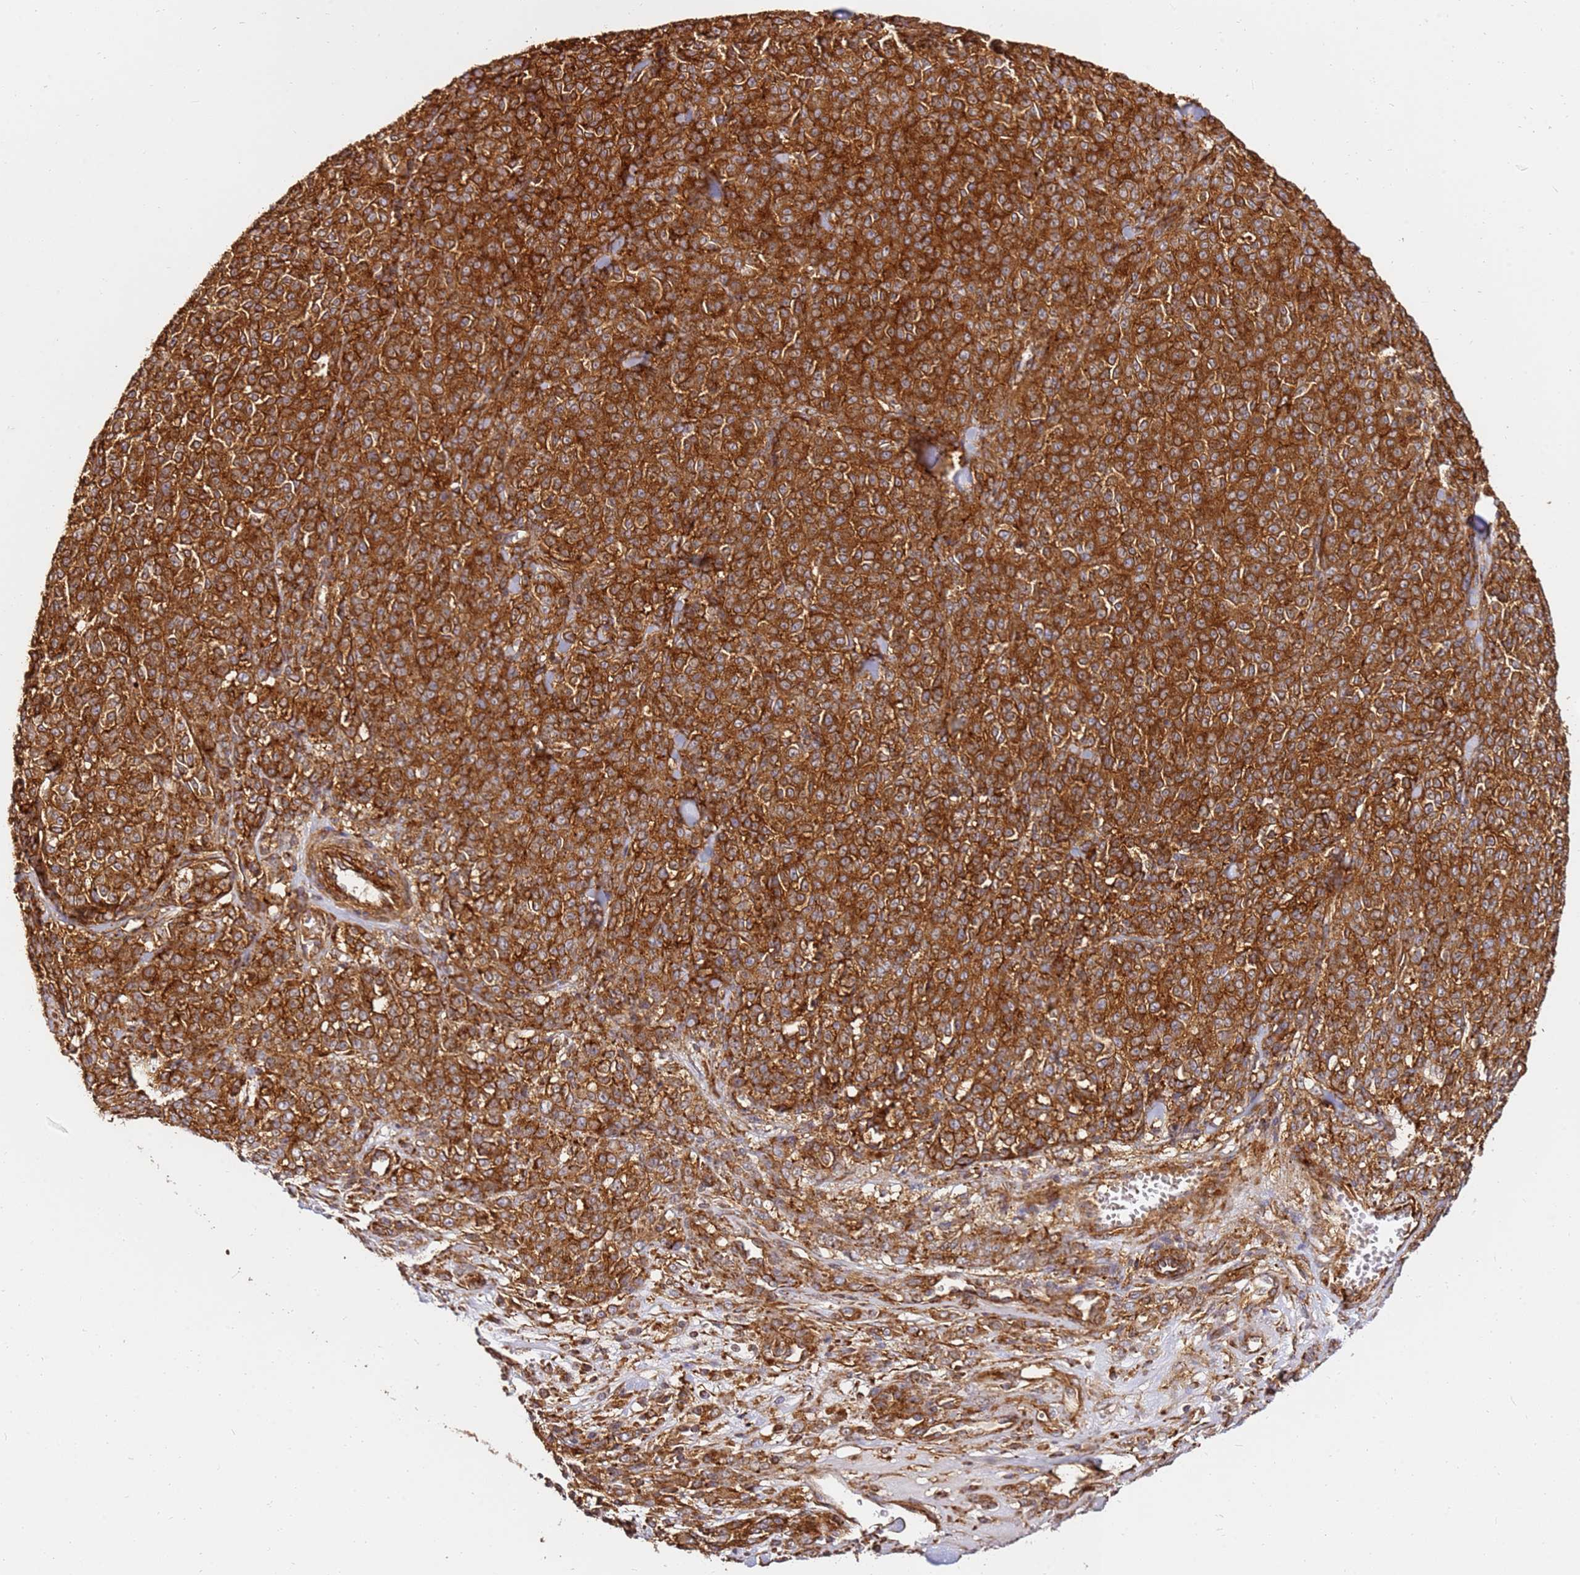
{"staining": {"intensity": "strong", "quantity": ">75%", "location": "cytoplasmic/membranous"}, "tissue": "melanoma", "cell_type": "Tumor cells", "image_type": "cancer", "snomed": [{"axis": "morphology", "description": "Normal tissue, NOS"}, {"axis": "morphology", "description": "Malignant melanoma, NOS"}, {"axis": "topography", "description": "Skin"}], "caption": "The image exhibits immunohistochemical staining of malignant melanoma. There is strong cytoplasmic/membranous positivity is present in approximately >75% of tumor cells. The staining was performed using DAB, with brown indicating positive protein expression. Nuclei are stained blue with hematoxylin.", "gene": "DVL3", "patient": {"sex": "female", "age": 34}}